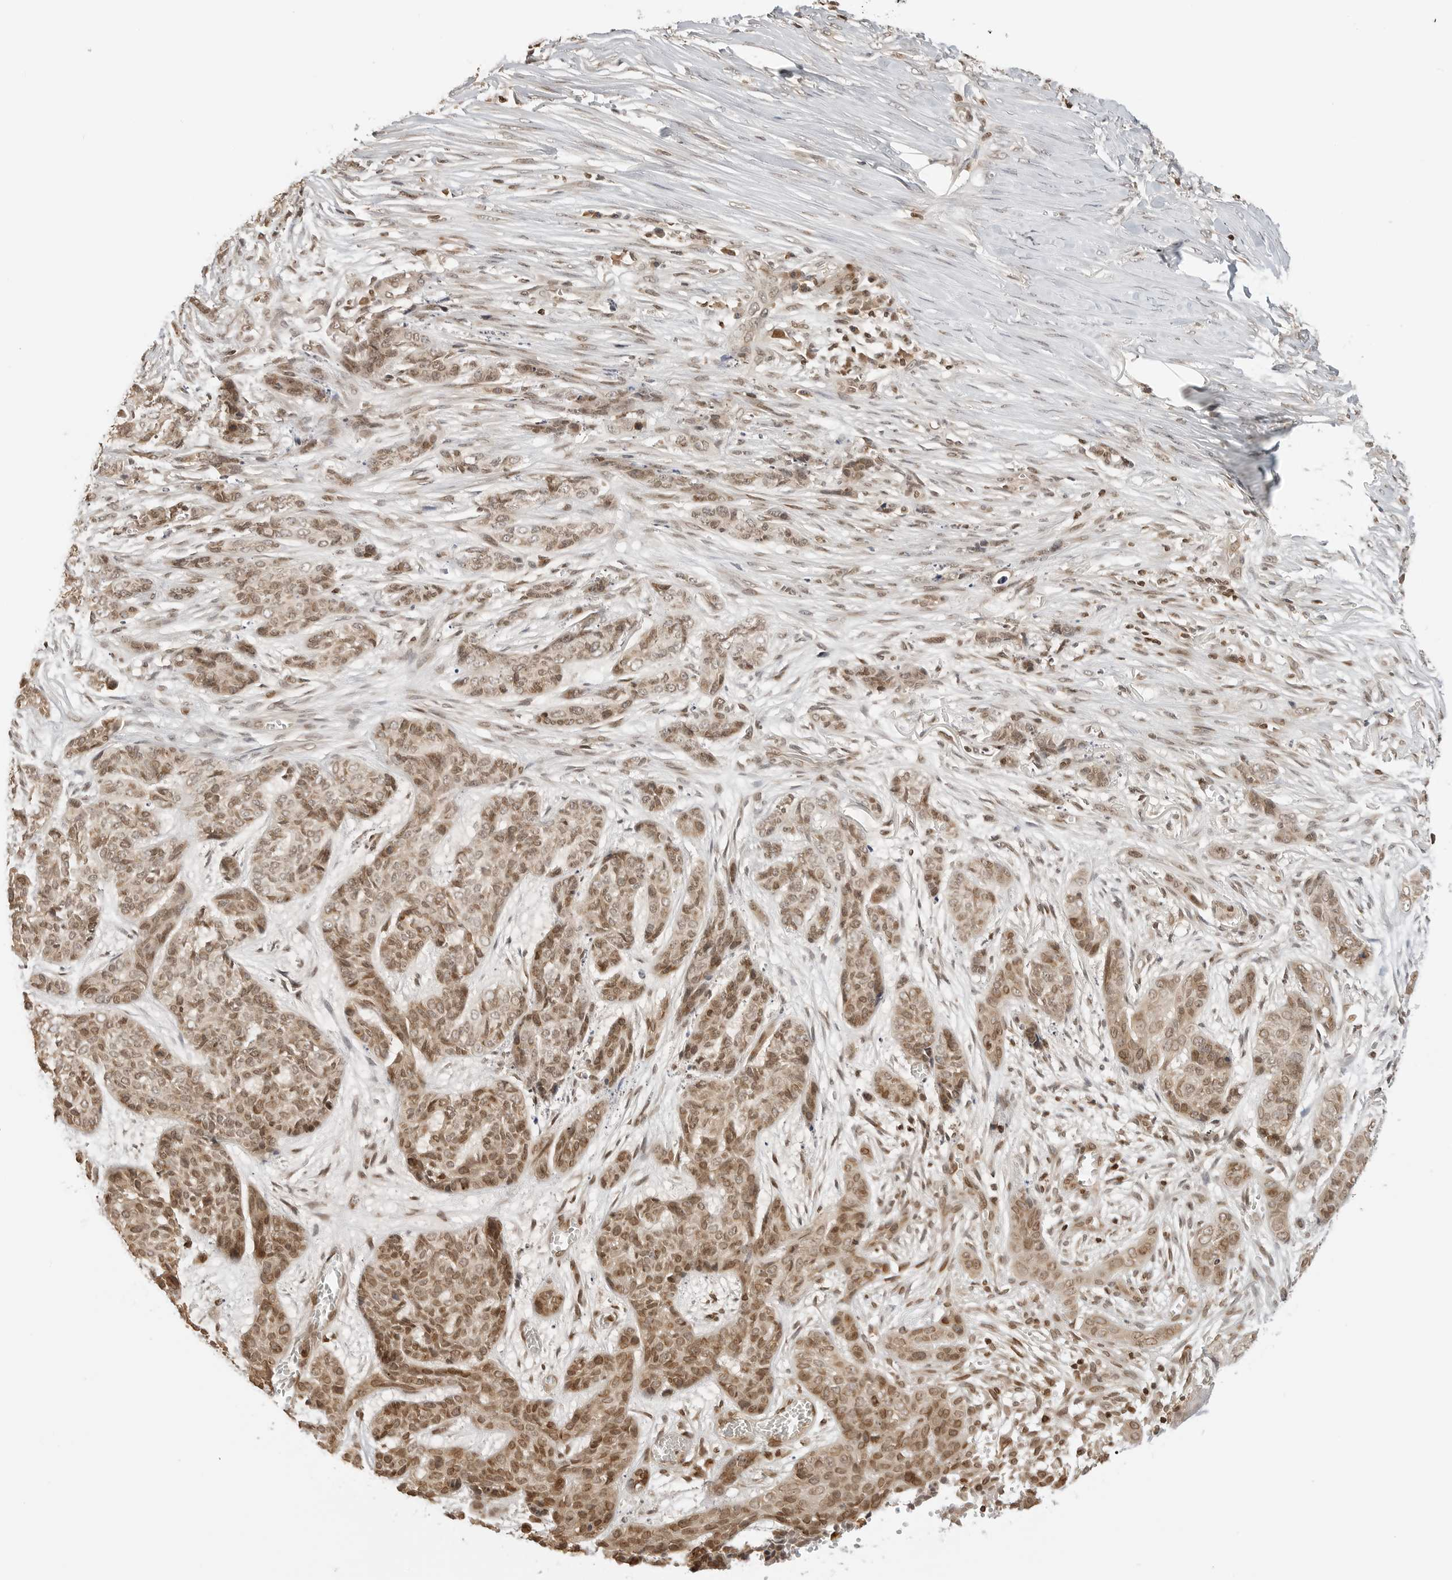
{"staining": {"intensity": "moderate", "quantity": ">75%", "location": "cytoplasmic/membranous,nuclear"}, "tissue": "skin cancer", "cell_type": "Tumor cells", "image_type": "cancer", "snomed": [{"axis": "morphology", "description": "Basal cell carcinoma"}, {"axis": "topography", "description": "Skin"}], "caption": "Brown immunohistochemical staining in human basal cell carcinoma (skin) shows moderate cytoplasmic/membranous and nuclear staining in about >75% of tumor cells.", "gene": "POLH", "patient": {"sex": "female", "age": 64}}